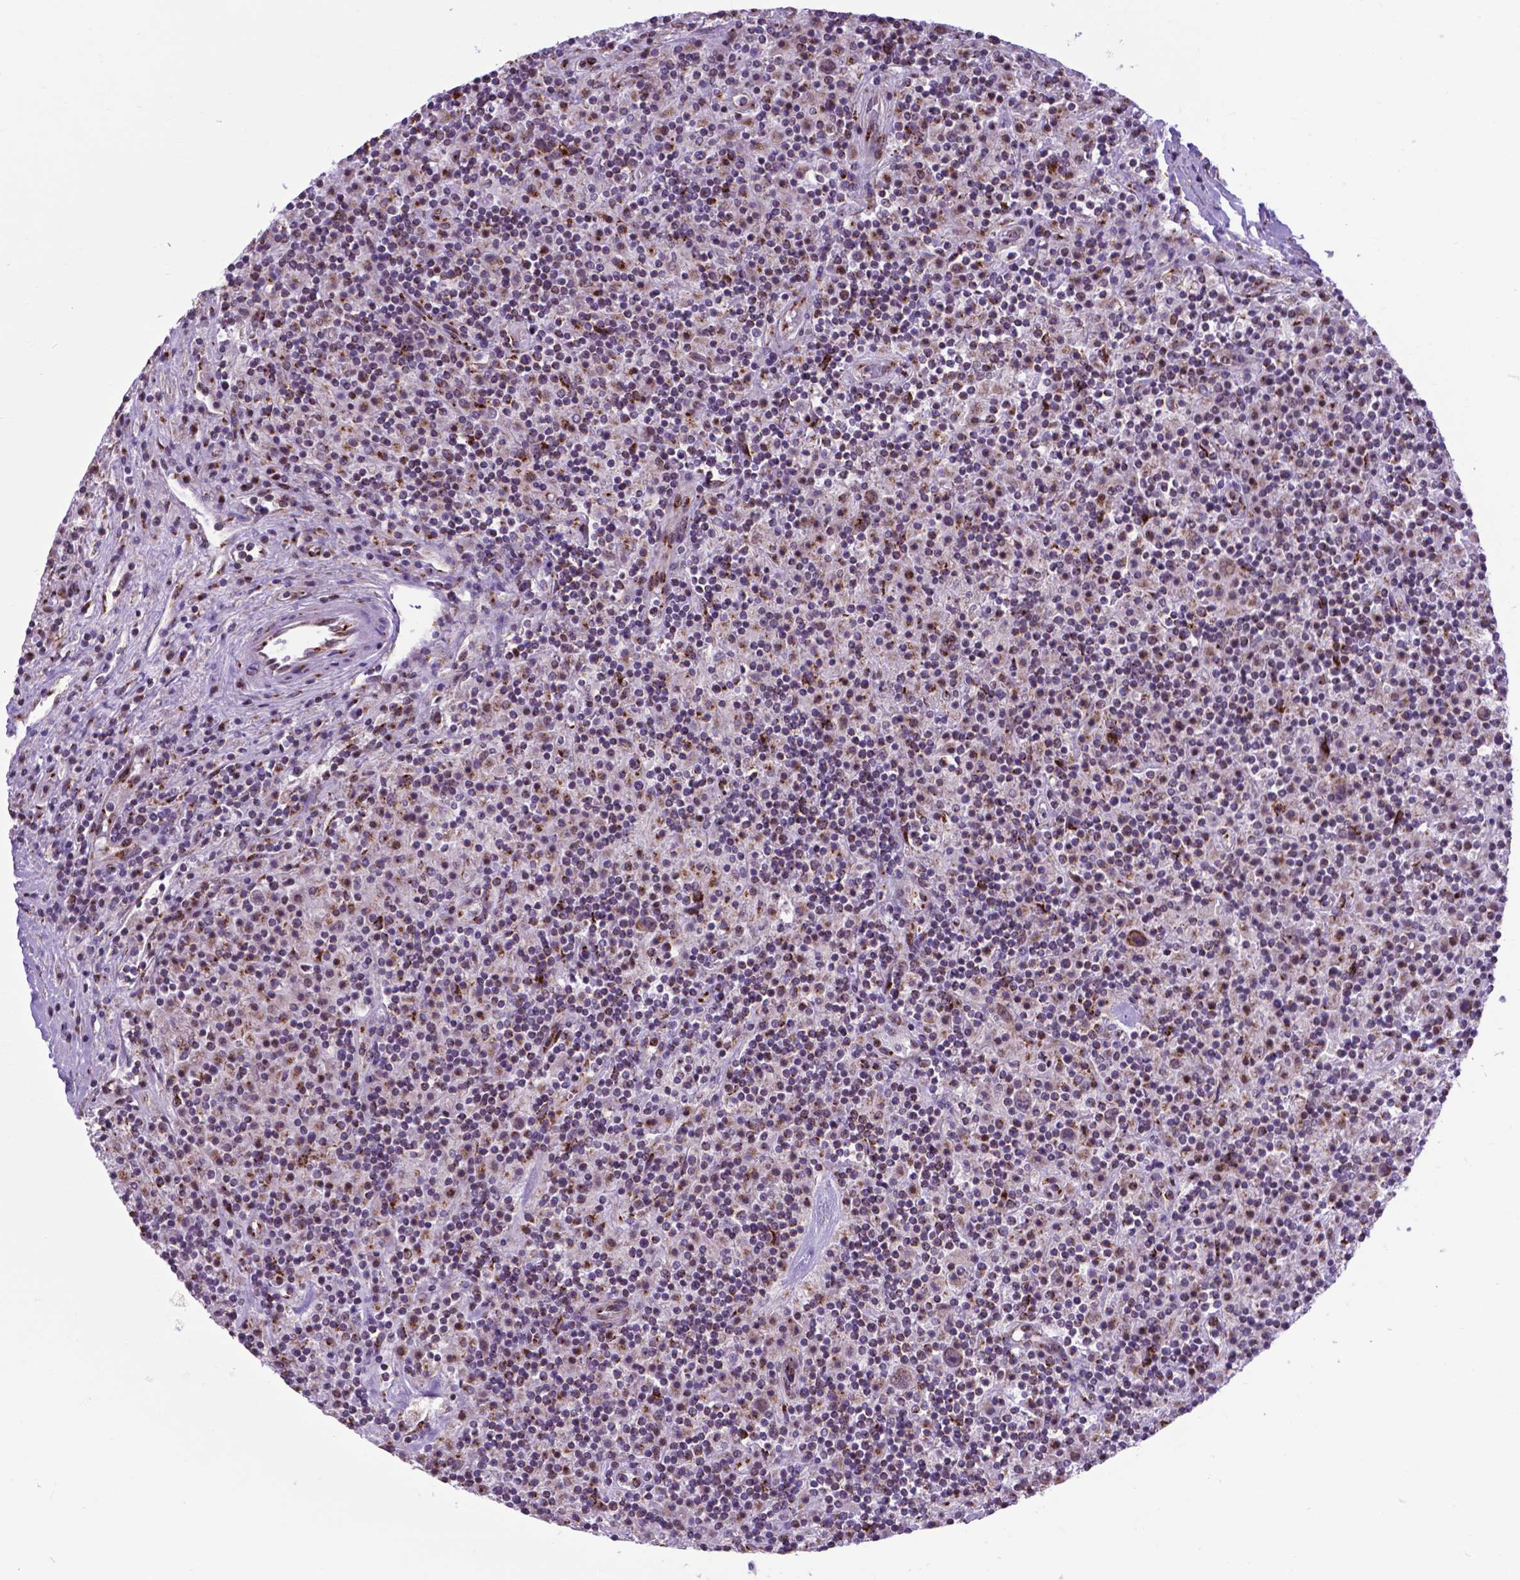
{"staining": {"intensity": "moderate", "quantity": ">75%", "location": "cytoplasmic/membranous"}, "tissue": "lymphoma", "cell_type": "Tumor cells", "image_type": "cancer", "snomed": [{"axis": "morphology", "description": "Hodgkin's disease, NOS"}, {"axis": "topography", "description": "Lymph node"}], "caption": "A photomicrograph showing moderate cytoplasmic/membranous expression in approximately >75% of tumor cells in Hodgkin's disease, as visualized by brown immunohistochemical staining.", "gene": "MRPL10", "patient": {"sex": "male", "age": 70}}